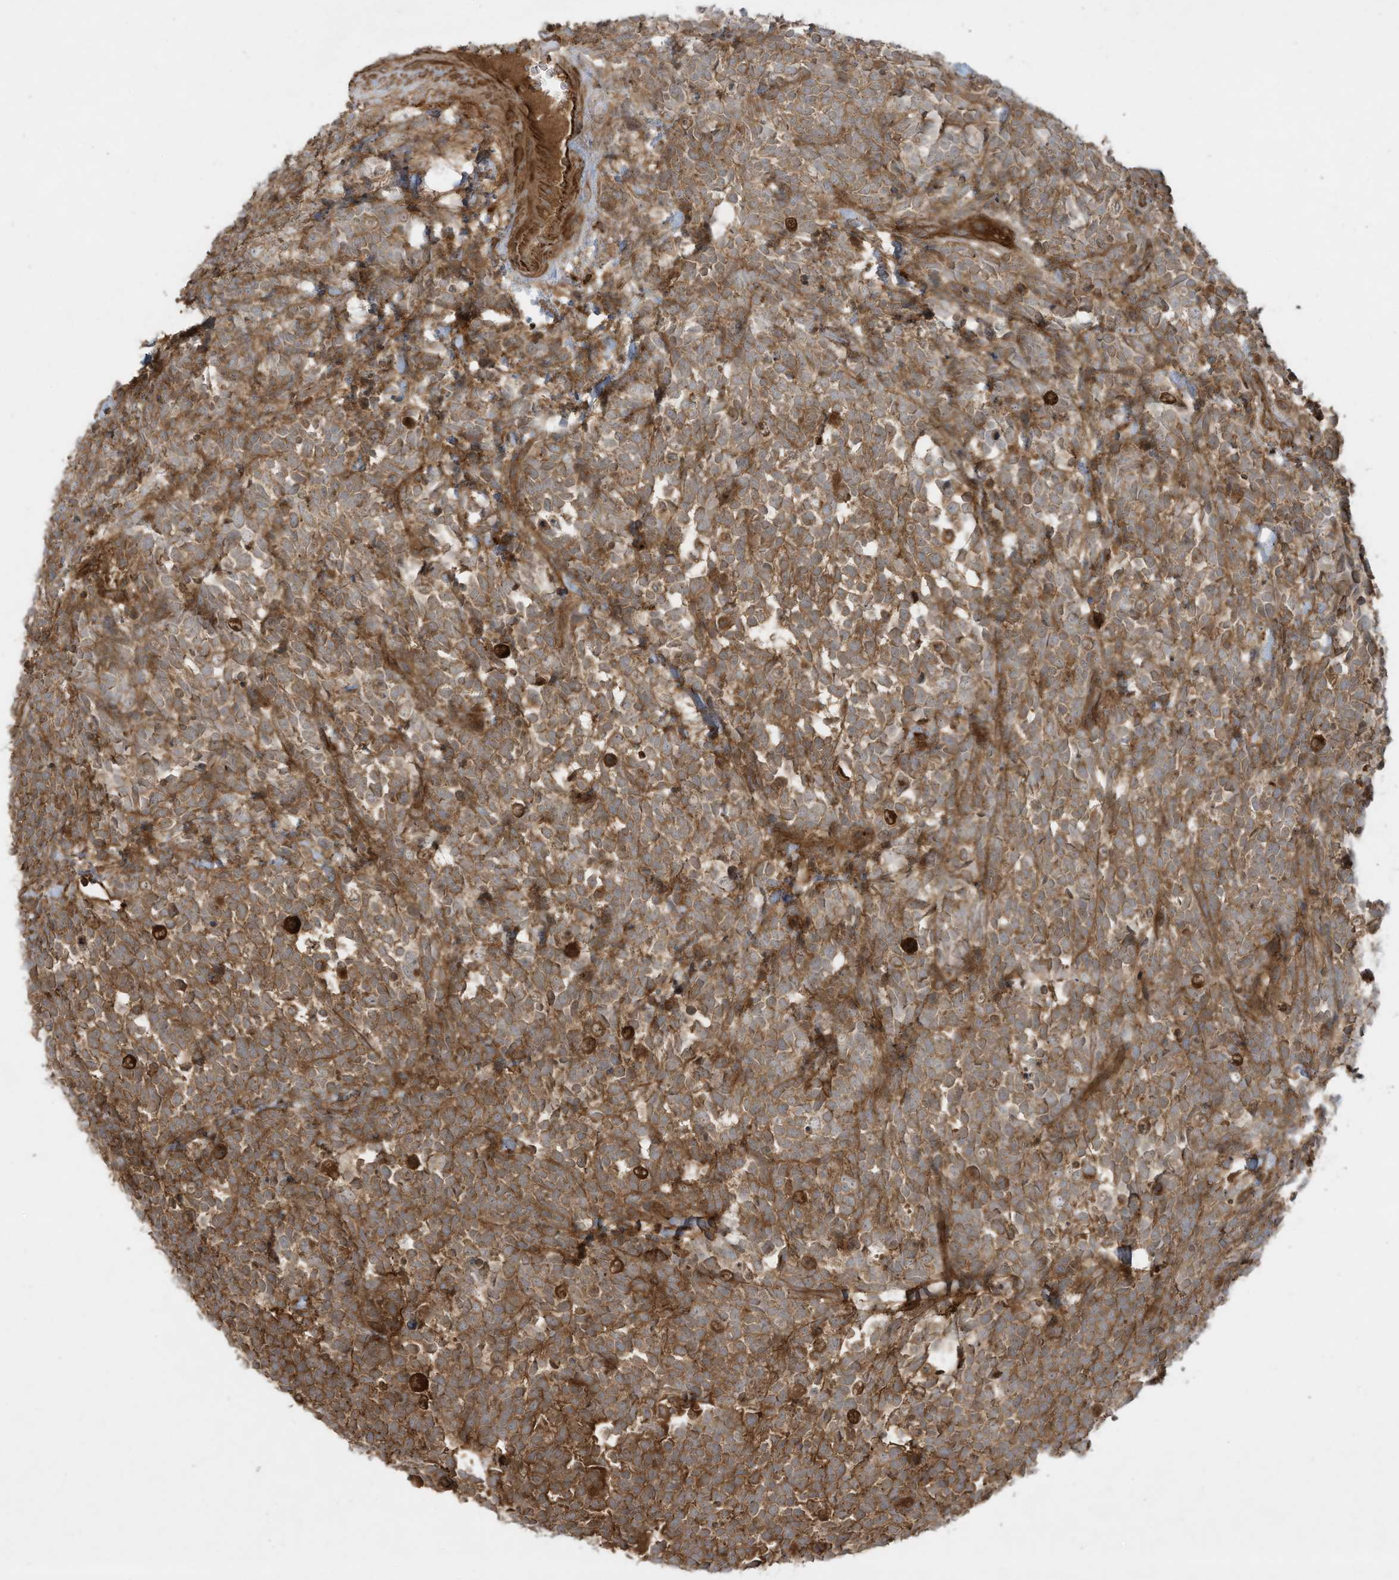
{"staining": {"intensity": "moderate", "quantity": ">75%", "location": "cytoplasmic/membranous"}, "tissue": "urothelial cancer", "cell_type": "Tumor cells", "image_type": "cancer", "snomed": [{"axis": "morphology", "description": "Urothelial carcinoma, High grade"}, {"axis": "topography", "description": "Urinary bladder"}], "caption": "The immunohistochemical stain highlights moderate cytoplasmic/membranous positivity in tumor cells of high-grade urothelial carcinoma tissue.", "gene": "DDIT4", "patient": {"sex": "female", "age": 82}}